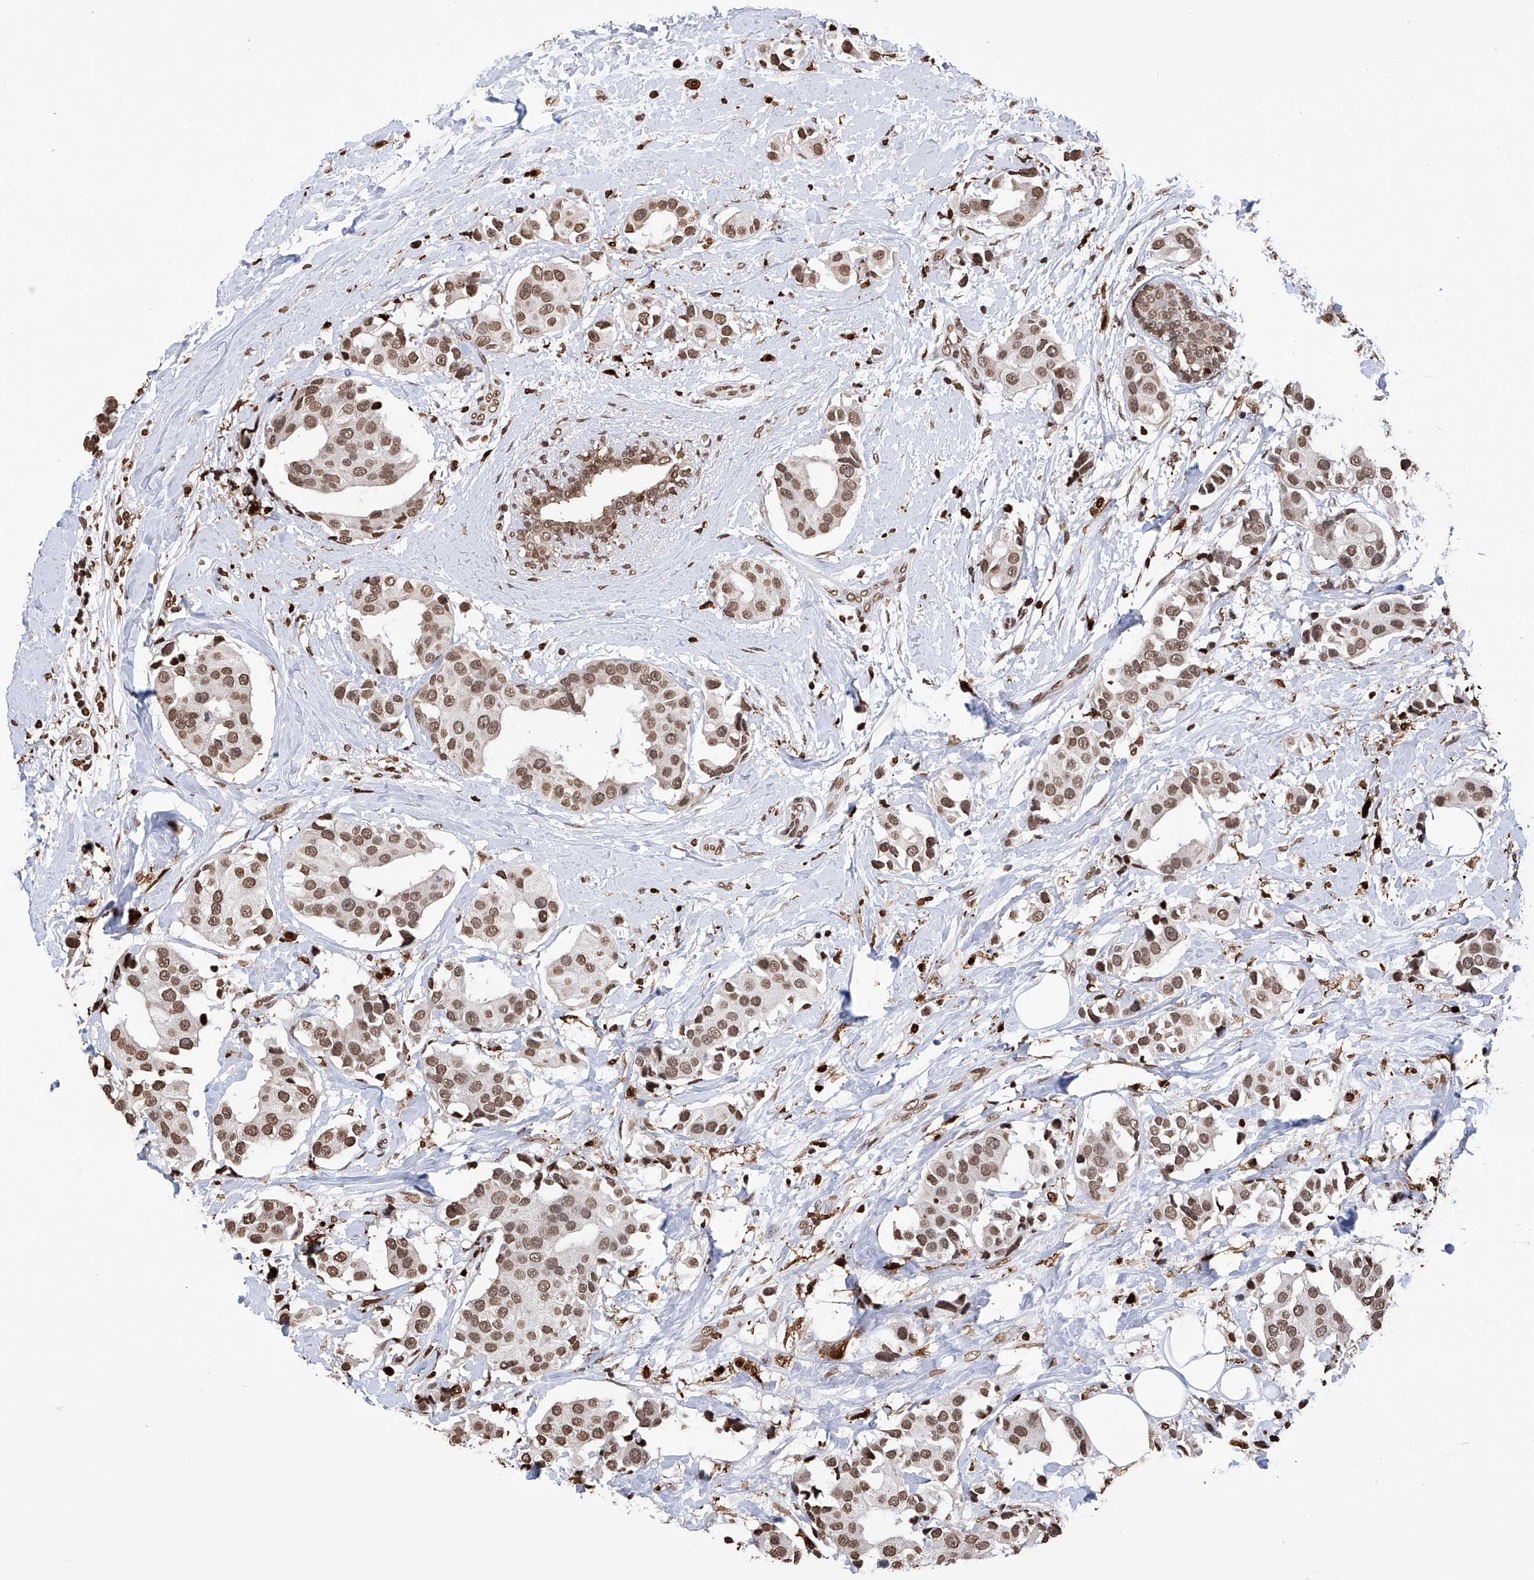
{"staining": {"intensity": "moderate", "quantity": ">75%", "location": "nuclear"}, "tissue": "breast cancer", "cell_type": "Tumor cells", "image_type": "cancer", "snomed": [{"axis": "morphology", "description": "Normal tissue, NOS"}, {"axis": "morphology", "description": "Duct carcinoma"}, {"axis": "topography", "description": "Breast"}], "caption": "Immunohistochemical staining of breast invasive ductal carcinoma shows medium levels of moderate nuclear protein expression in approximately >75% of tumor cells.", "gene": "CFAP410", "patient": {"sex": "female", "age": 39}}